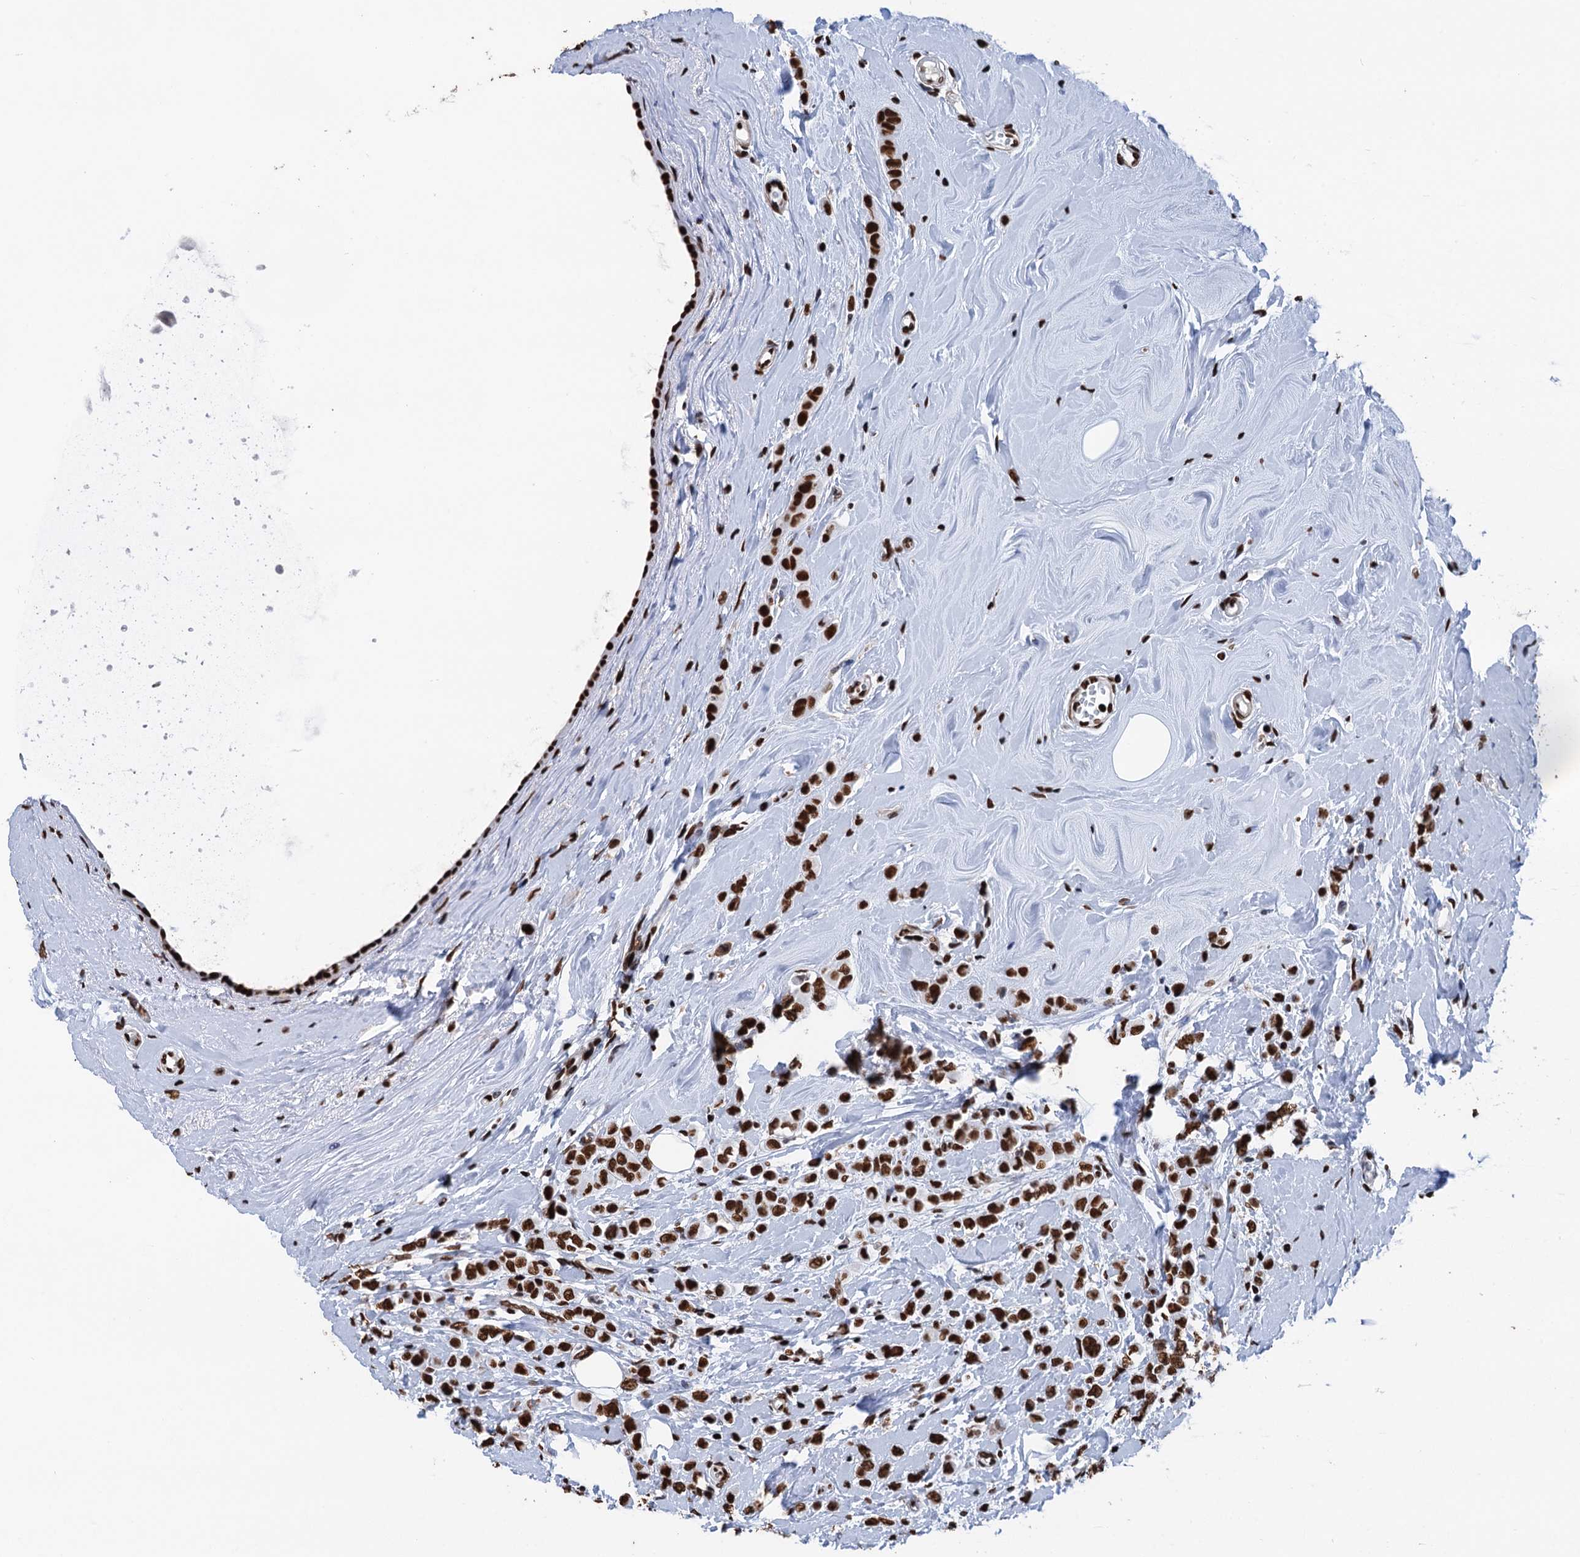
{"staining": {"intensity": "strong", "quantity": ">75%", "location": "nuclear"}, "tissue": "breast cancer", "cell_type": "Tumor cells", "image_type": "cancer", "snomed": [{"axis": "morphology", "description": "Lobular carcinoma"}, {"axis": "topography", "description": "Breast"}], "caption": "Human breast cancer (lobular carcinoma) stained for a protein (brown) displays strong nuclear positive expression in approximately >75% of tumor cells.", "gene": "UBA2", "patient": {"sex": "female", "age": 47}}